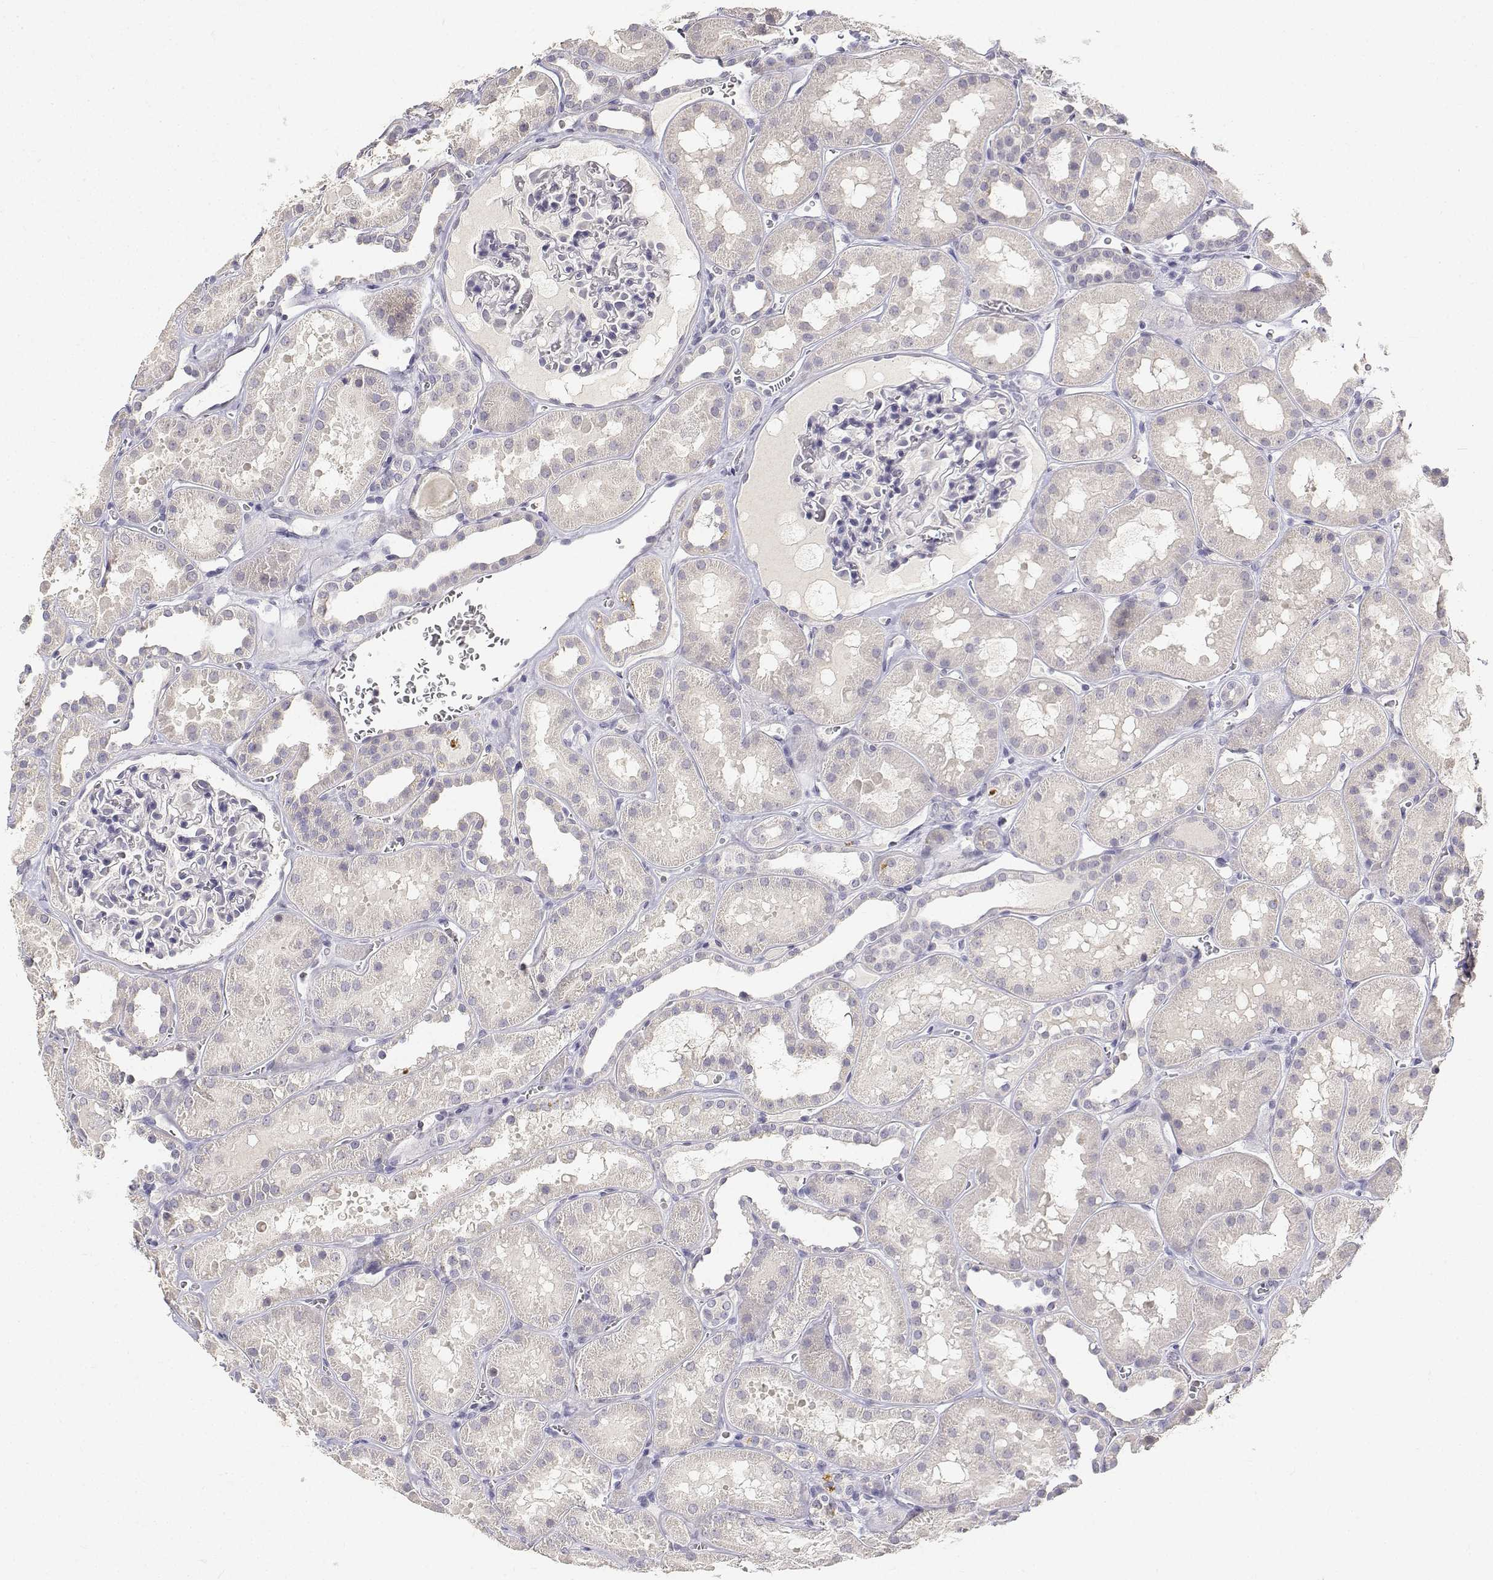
{"staining": {"intensity": "negative", "quantity": "none", "location": "none"}, "tissue": "kidney", "cell_type": "Cells in glomeruli", "image_type": "normal", "snomed": [{"axis": "morphology", "description": "Normal tissue, NOS"}, {"axis": "topography", "description": "Kidney"}], "caption": "Cells in glomeruli are negative for brown protein staining in unremarkable kidney. (Immunohistochemistry, brightfield microscopy, high magnification).", "gene": "PAEP", "patient": {"sex": "female", "age": 41}}